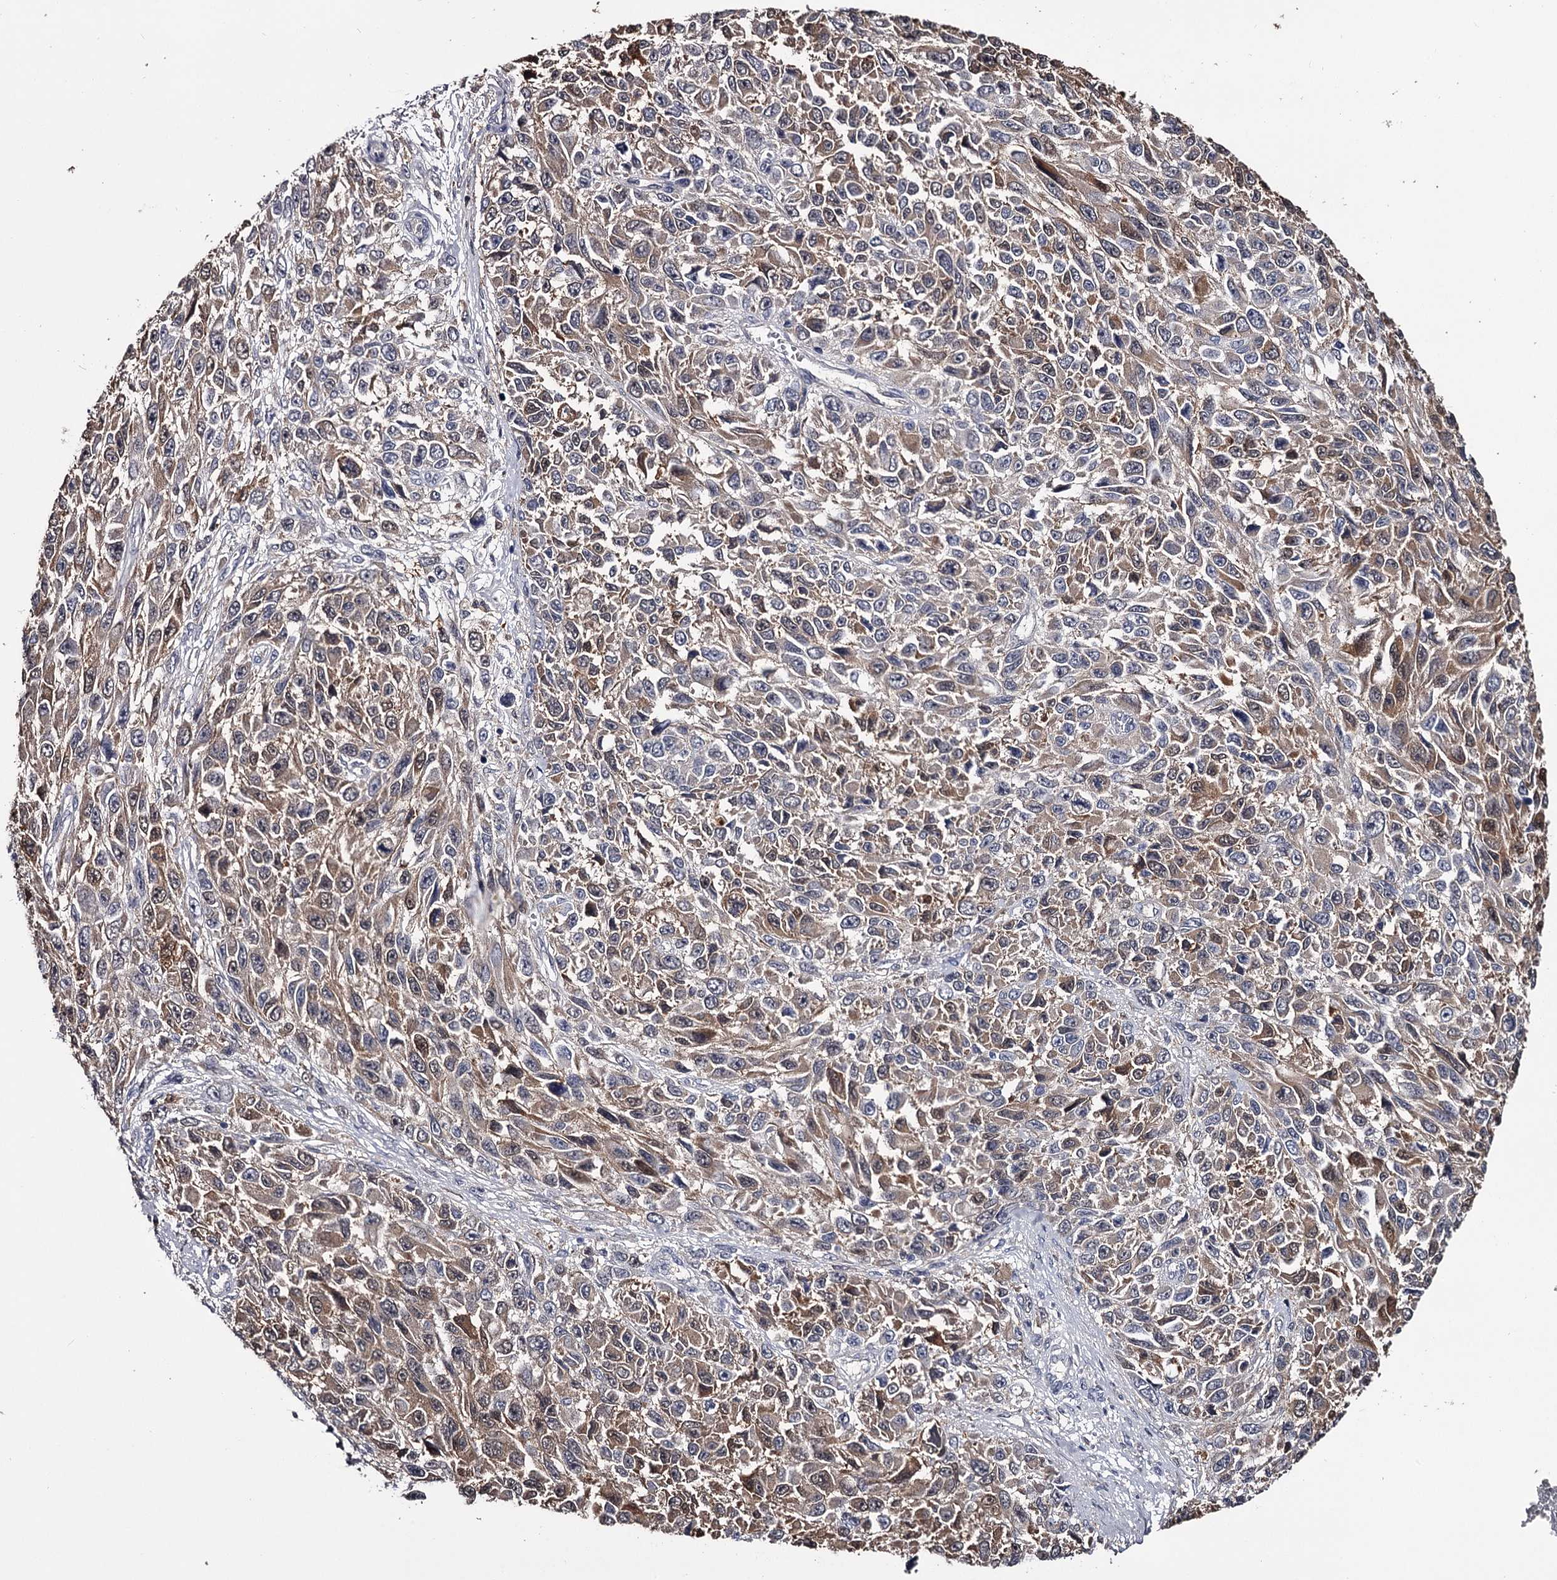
{"staining": {"intensity": "moderate", "quantity": "25%-75%", "location": "cytoplasmic/membranous"}, "tissue": "melanoma", "cell_type": "Tumor cells", "image_type": "cancer", "snomed": [{"axis": "morphology", "description": "Normal tissue, NOS"}, {"axis": "morphology", "description": "Malignant melanoma, NOS"}, {"axis": "topography", "description": "Skin"}], "caption": "Protein expression analysis of malignant melanoma exhibits moderate cytoplasmic/membranous positivity in approximately 25%-75% of tumor cells.", "gene": "GSTO1", "patient": {"sex": "female", "age": 96}}